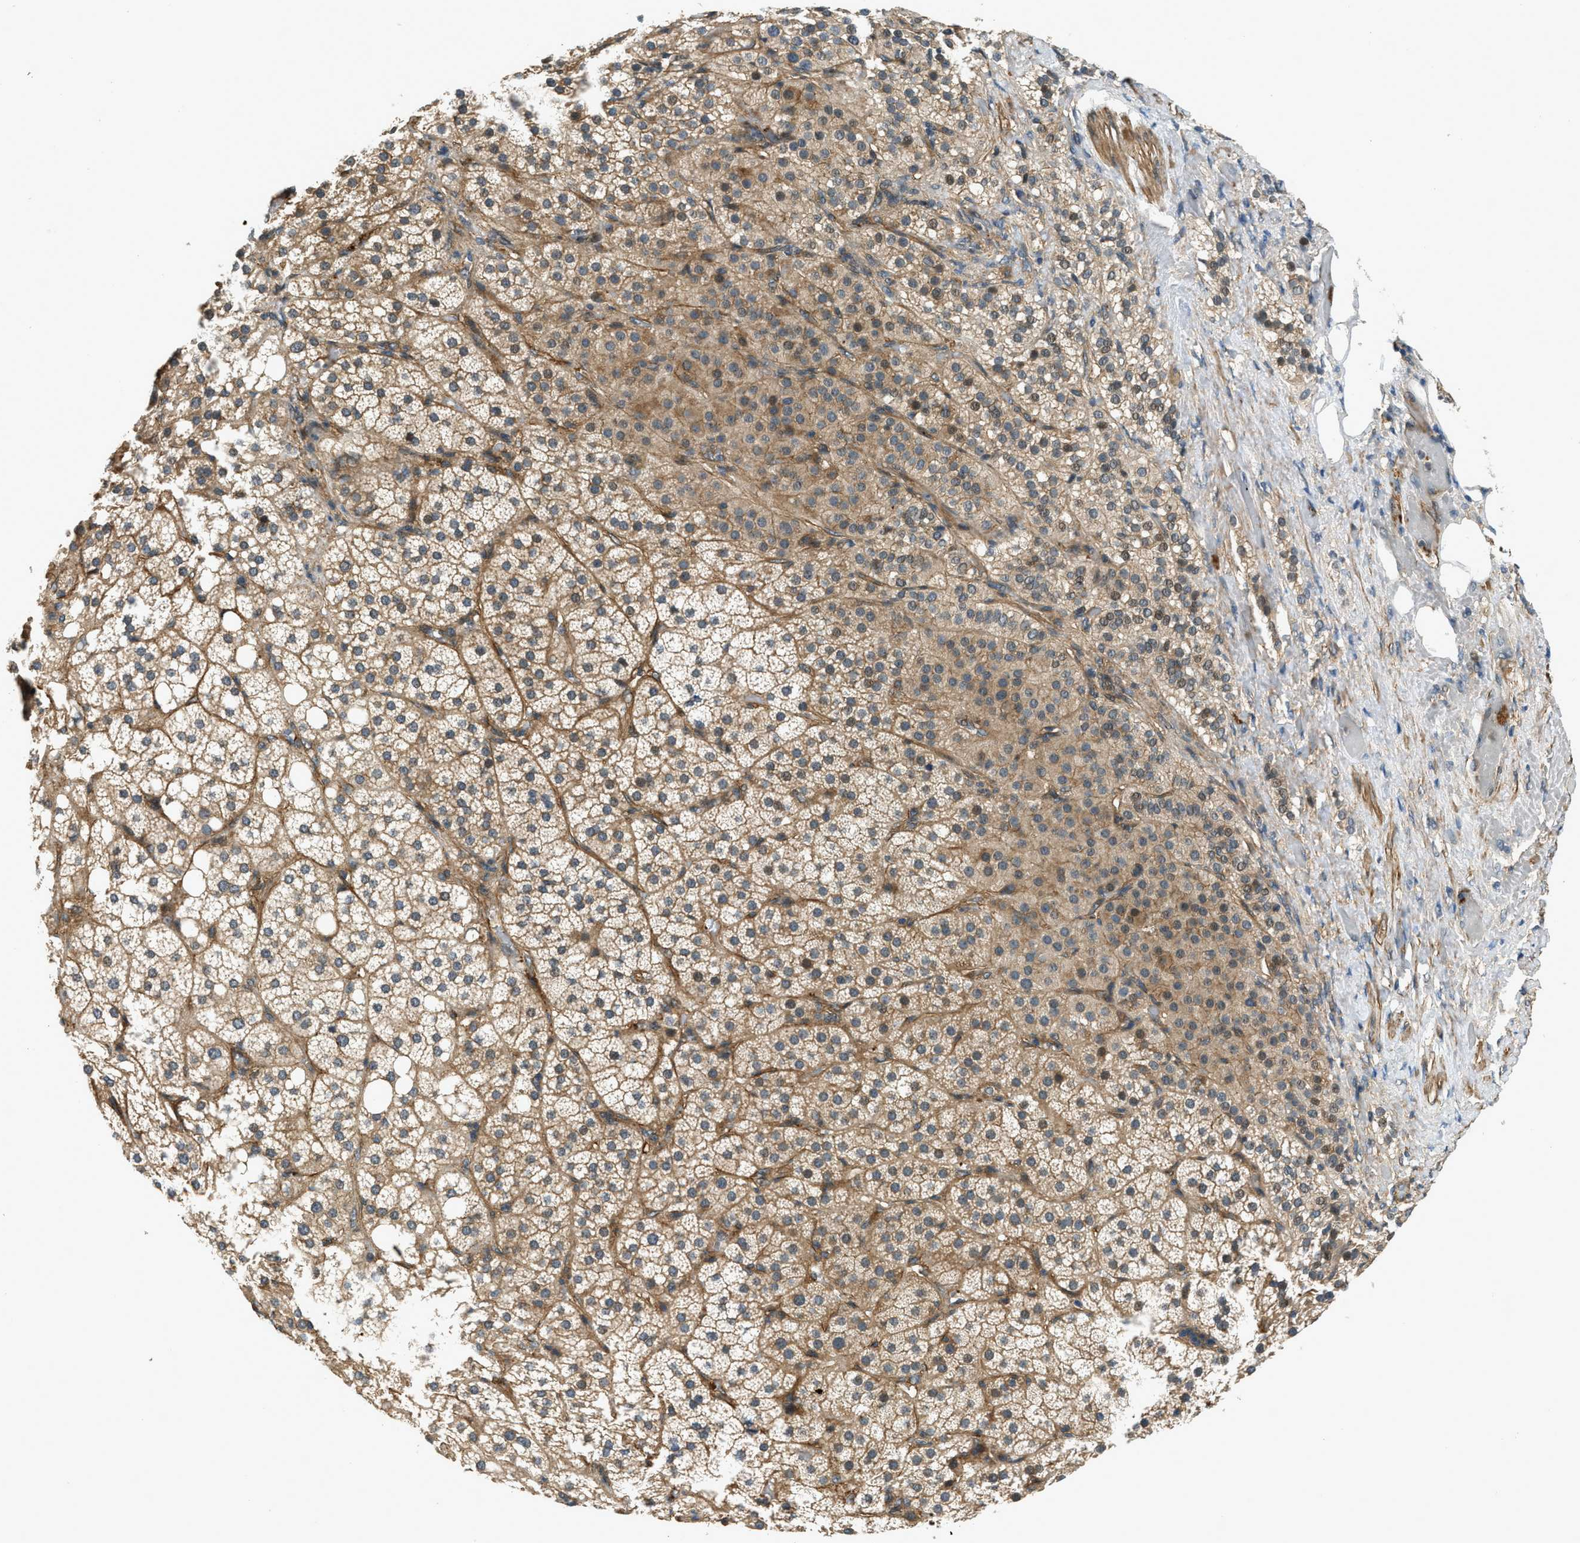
{"staining": {"intensity": "moderate", "quantity": "25%-75%", "location": "cytoplasmic/membranous"}, "tissue": "adrenal gland", "cell_type": "Glandular cells", "image_type": "normal", "snomed": [{"axis": "morphology", "description": "Normal tissue, NOS"}, {"axis": "topography", "description": "Adrenal gland"}], "caption": "Adrenal gland stained with immunohistochemistry (IHC) exhibits moderate cytoplasmic/membranous positivity in about 25%-75% of glandular cells. (Stains: DAB in brown, nuclei in blue, Microscopy: brightfield microscopy at high magnification).", "gene": "CGN", "patient": {"sex": "female", "age": 59}}